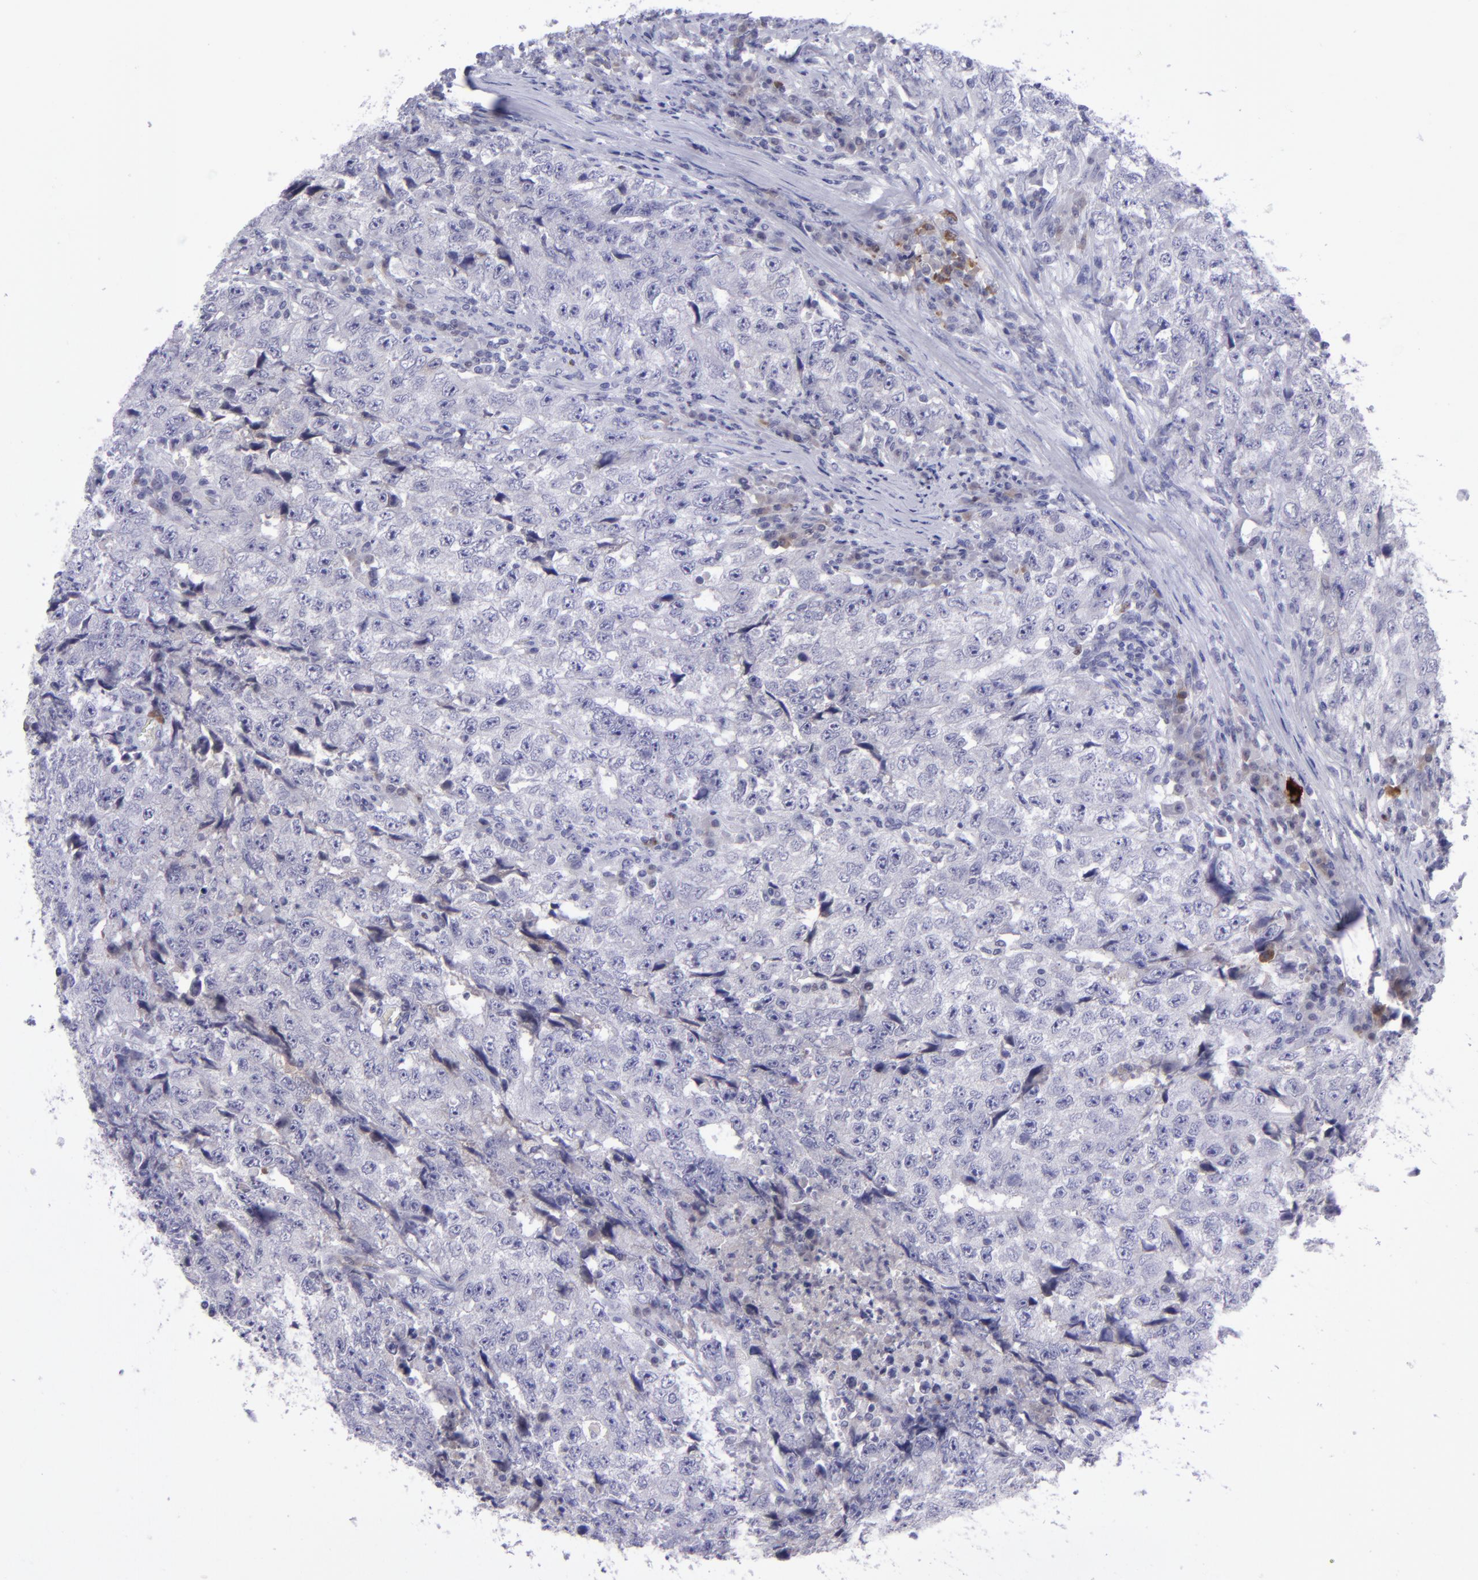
{"staining": {"intensity": "weak", "quantity": "<25%", "location": "cytoplasmic/membranous,nuclear"}, "tissue": "testis cancer", "cell_type": "Tumor cells", "image_type": "cancer", "snomed": [{"axis": "morphology", "description": "Necrosis, NOS"}, {"axis": "morphology", "description": "Carcinoma, Embryonal, NOS"}, {"axis": "topography", "description": "Testis"}], "caption": "This is a micrograph of immunohistochemistry staining of testis cancer, which shows no positivity in tumor cells.", "gene": "POU2F2", "patient": {"sex": "male", "age": 19}}